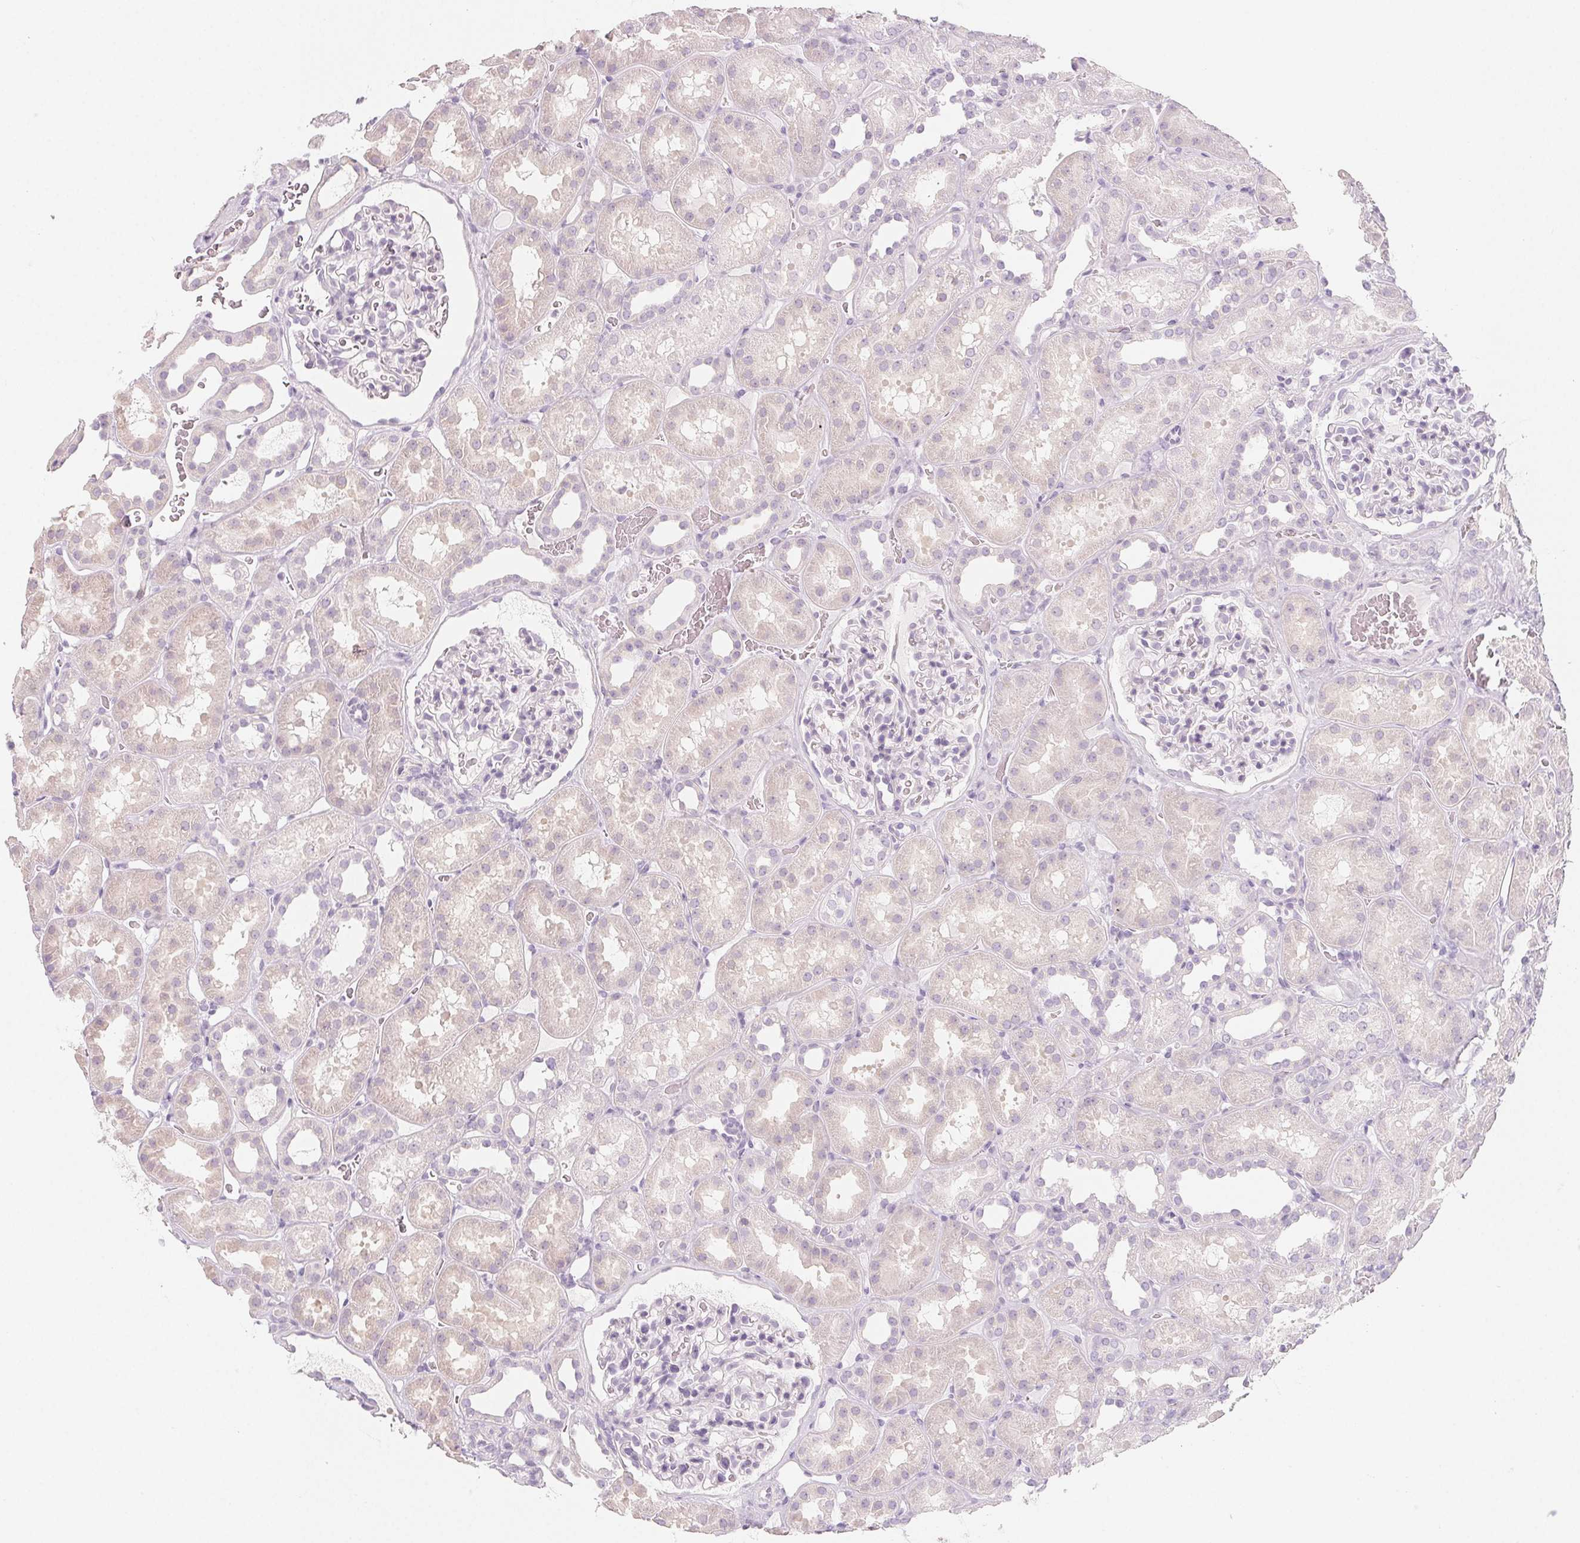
{"staining": {"intensity": "negative", "quantity": "none", "location": "none"}, "tissue": "kidney", "cell_type": "Cells in glomeruli", "image_type": "normal", "snomed": [{"axis": "morphology", "description": "Normal tissue, NOS"}, {"axis": "topography", "description": "Kidney"}], "caption": "This is an immunohistochemistry (IHC) image of normal kidney. There is no positivity in cells in glomeruli.", "gene": "SH3GL2", "patient": {"sex": "female", "age": 41}}